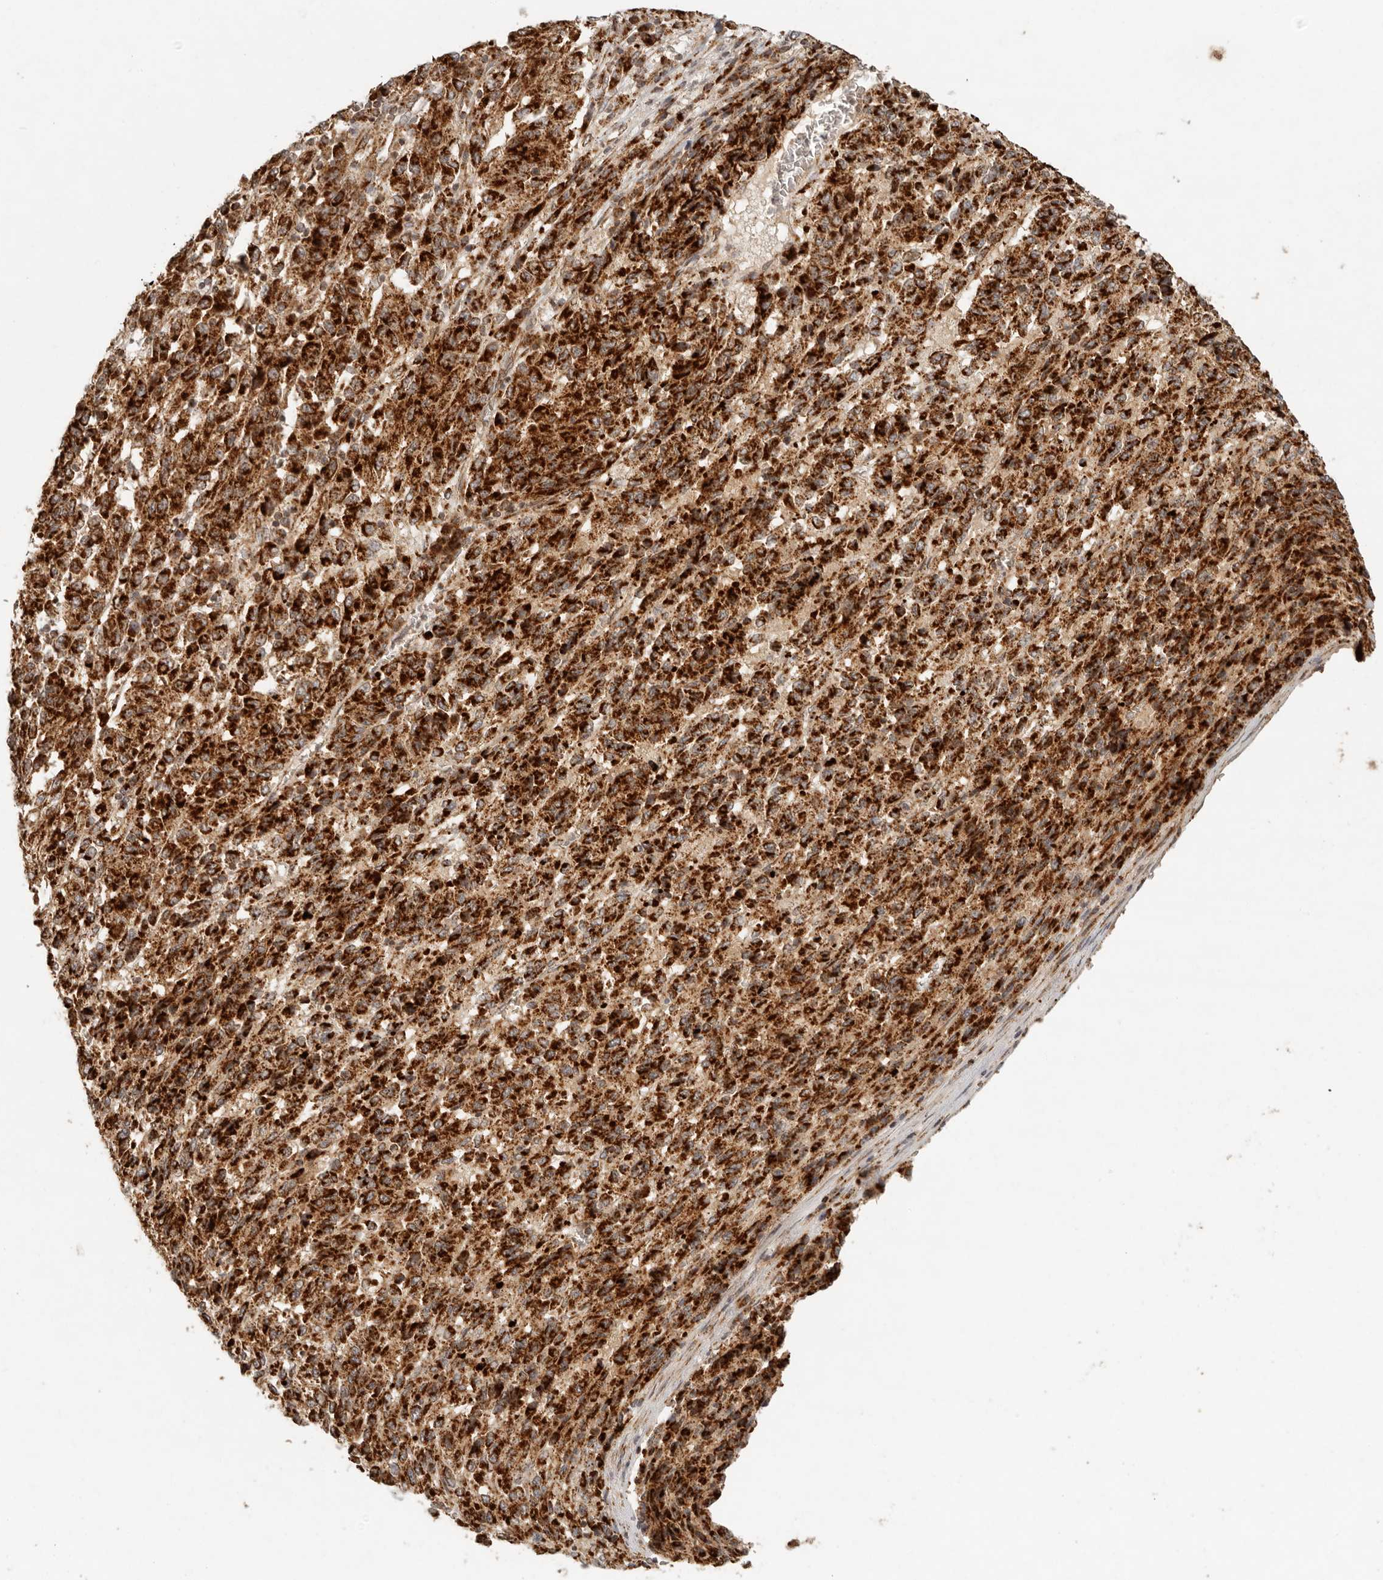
{"staining": {"intensity": "strong", "quantity": ">75%", "location": "cytoplasmic/membranous"}, "tissue": "melanoma", "cell_type": "Tumor cells", "image_type": "cancer", "snomed": [{"axis": "morphology", "description": "Malignant melanoma, Metastatic site"}, {"axis": "topography", "description": "Lung"}], "caption": "Immunohistochemistry (IHC) staining of melanoma, which displays high levels of strong cytoplasmic/membranous expression in about >75% of tumor cells indicating strong cytoplasmic/membranous protein expression. The staining was performed using DAB (brown) for protein detection and nuclei were counterstained in hematoxylin (blue).", "gene": "MRPL55", "patient": {"sex": "male", "age": 64}}